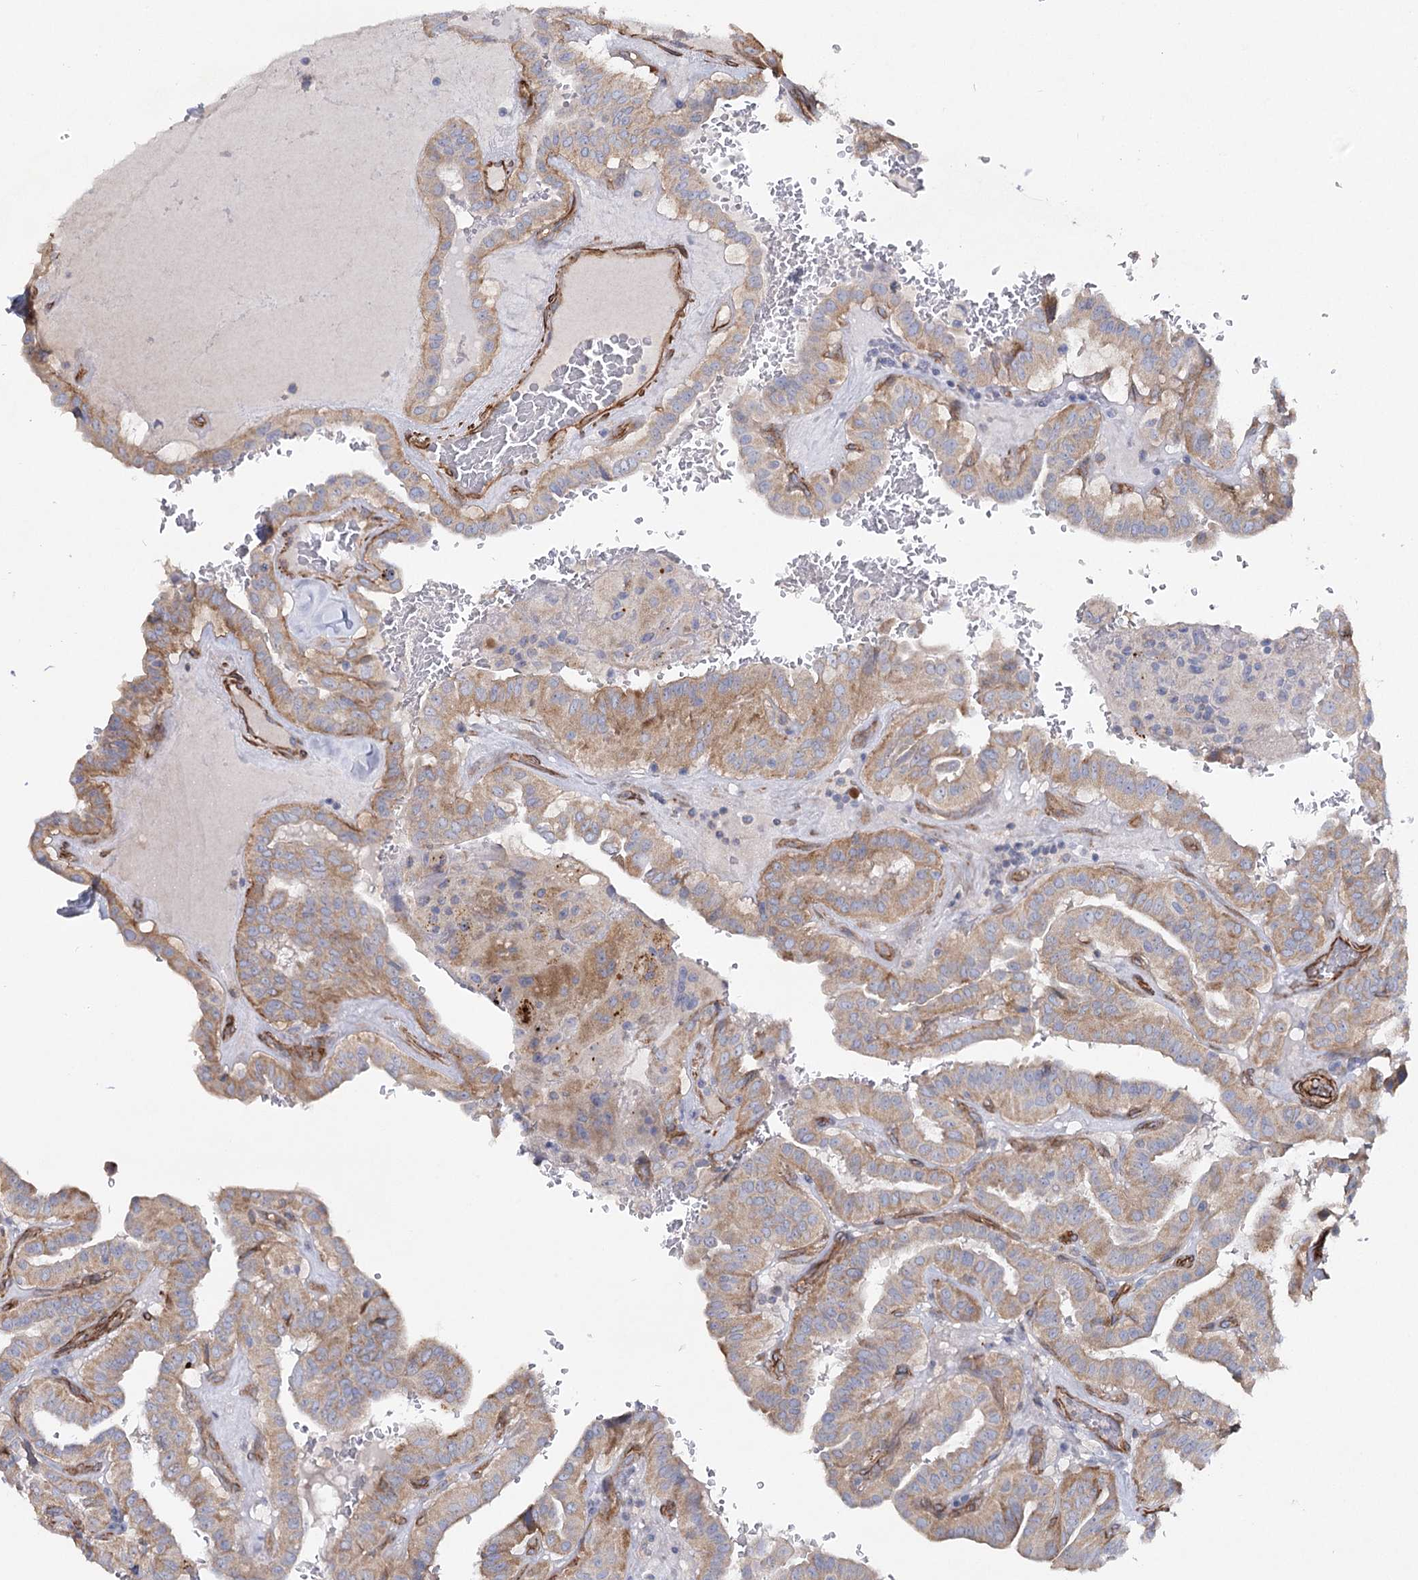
{"staining": {"intensity": "moderate", "quantity": ">75%", "location": "cytoplasmic/membranous"}, "tissue": "thyroid cancer", "cell_type": "Tumor cells", "image_type": "cancer", "snomed": [{"axis": "morphology", "description": "Papillary adenocarcinoma, NOS"}, {"axis": "topography", "description": "Thyroid gland"}], "caption": "Human thyroid cancer stained for a protein (brown) reveals moderate cytoplasmic/membranous positive staining in about >75% of tumor cells.", "gene": "TMEM164", "patient": {"sex": "male", "age": 77}}